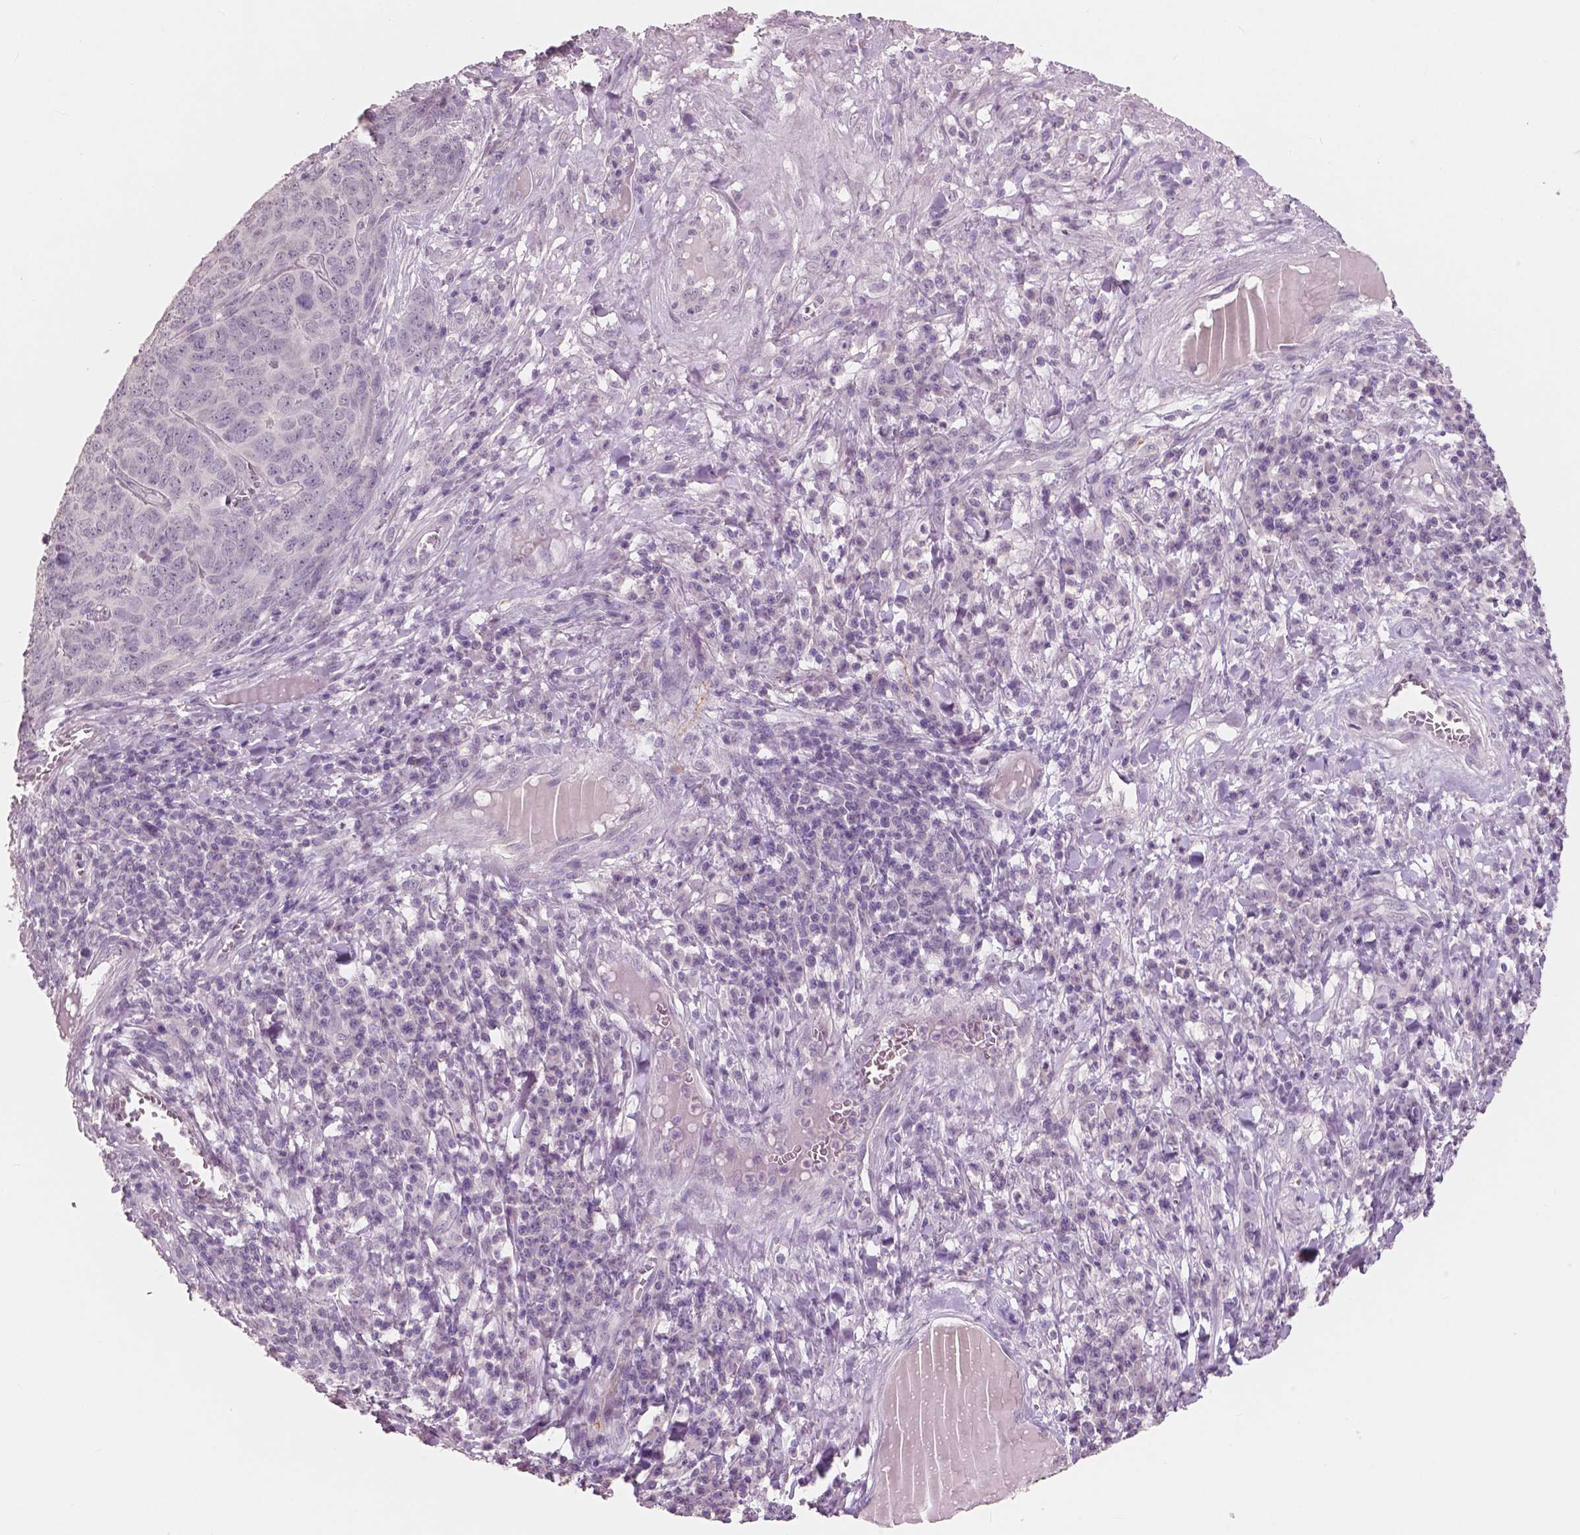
{"staining": {"intensity": "negative", "quantity": "none", "location": "none"}, "tissue": "skin cancer", "cell_type": "Tumor cells", "image_type": "cancer", "snomed": [{"axis": "morphology", "description": "Squamous cell carcinoma, NOS"}, {"axis": "topography", "description": "Skin"}, {"axis": "topography", "description": "Anal"}], "caption": "Tumor cells are negative for brown protein staining in skin cancer.", "gene": "NECAB1", "patient": {"sex": "female", "age": 51}}